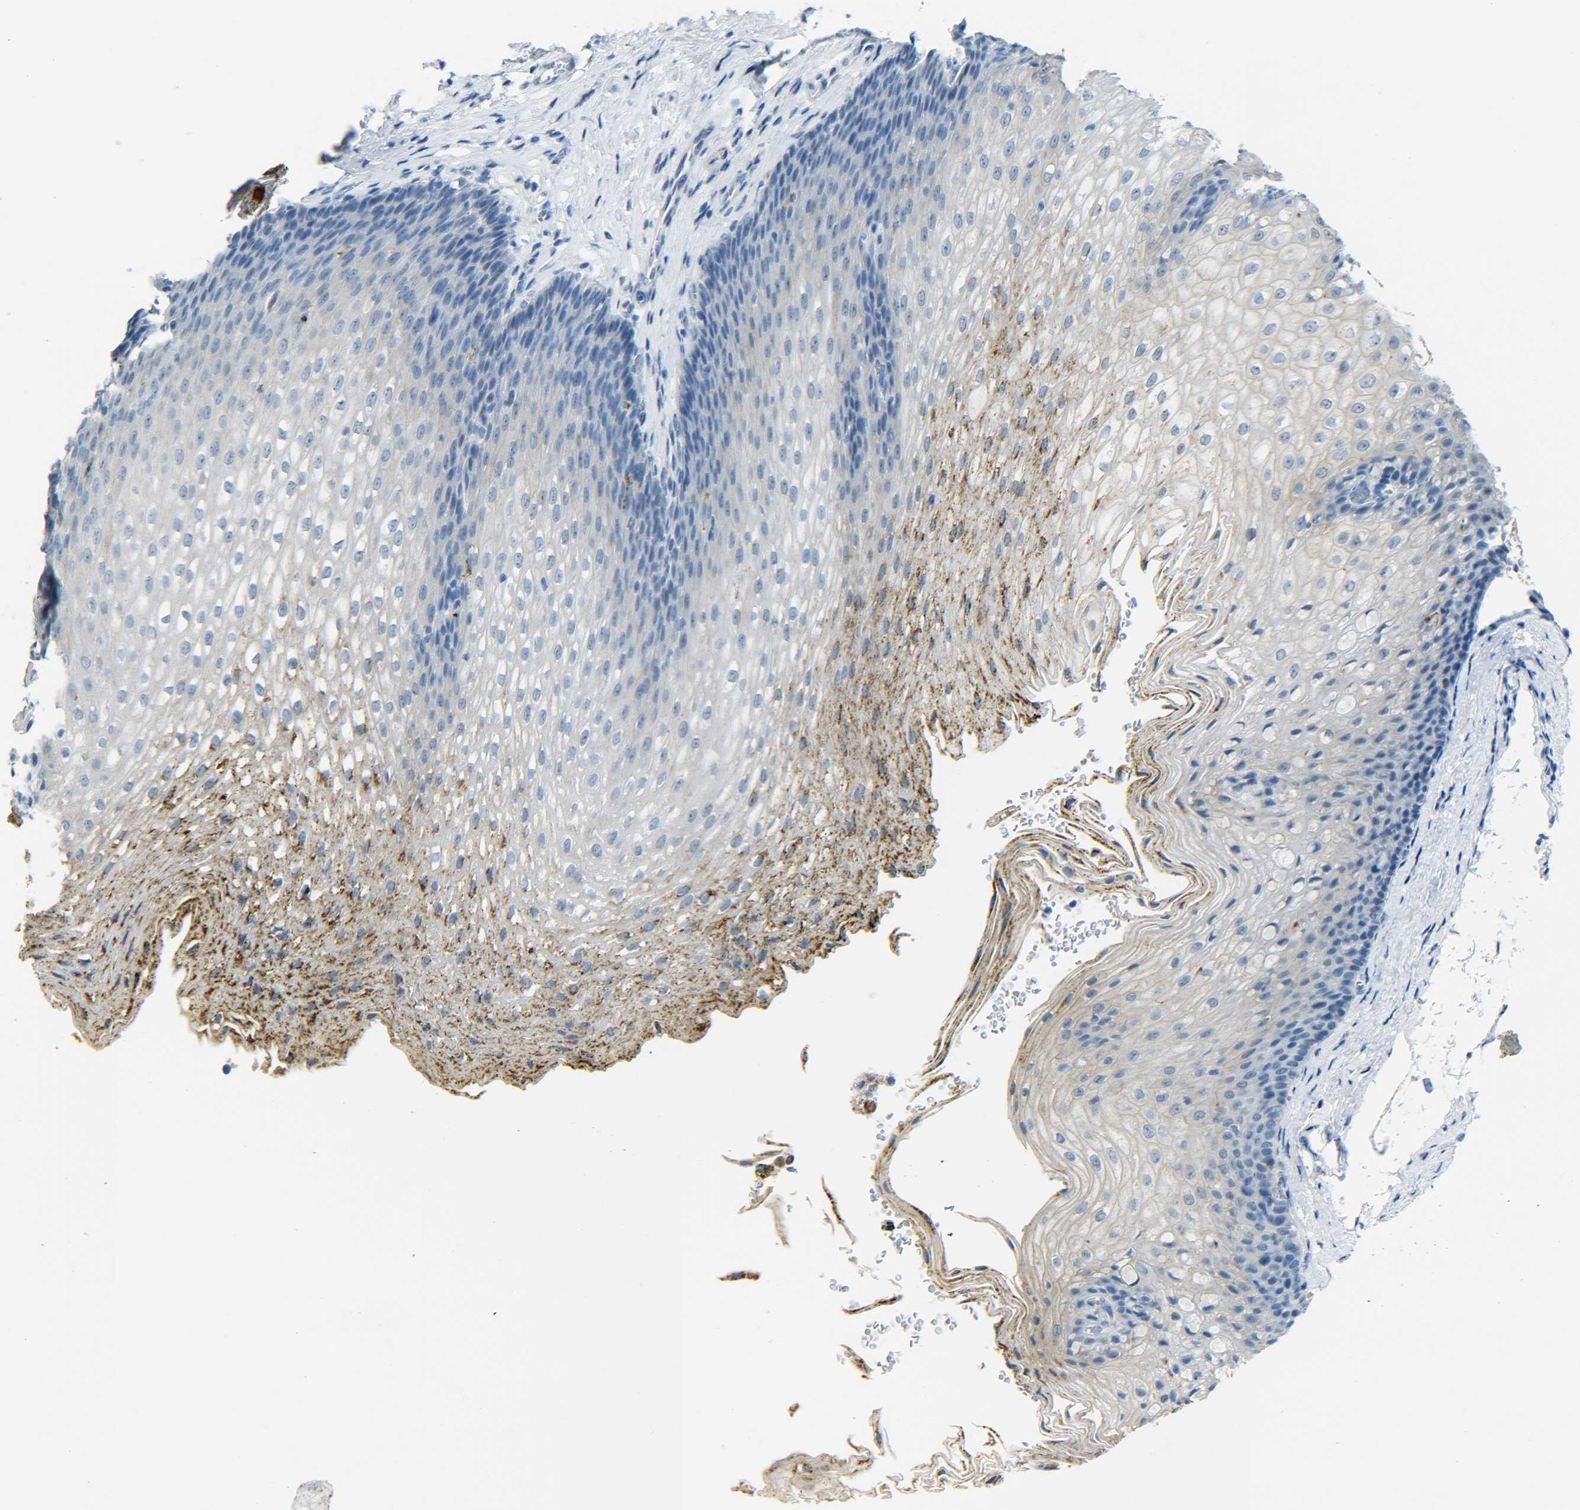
{"staining": {"intensity": "moderate", "quantity": "<25%", "location": "cytoplasmic/membranous"}, "tissue": "esophagus", "cell_type": "Squamous epithelial cells", "image_type": "normal", "snomed": [{"axis": "morphology", "description": "Normal tissue, NOS"}, {"axis": "topography", "description": "Esophagus"}], "caption": "A brown stain highlights moderate cytoplasmic/membranous positivity of a protein in squamous epithelial cells of normal esophagus. (DAB (3,3'-diaminobenzidine) IHC with brightfield microscopy, high magnification).", "gene": "C15orf48", "patient": {"sex": "male", "age": 48}}